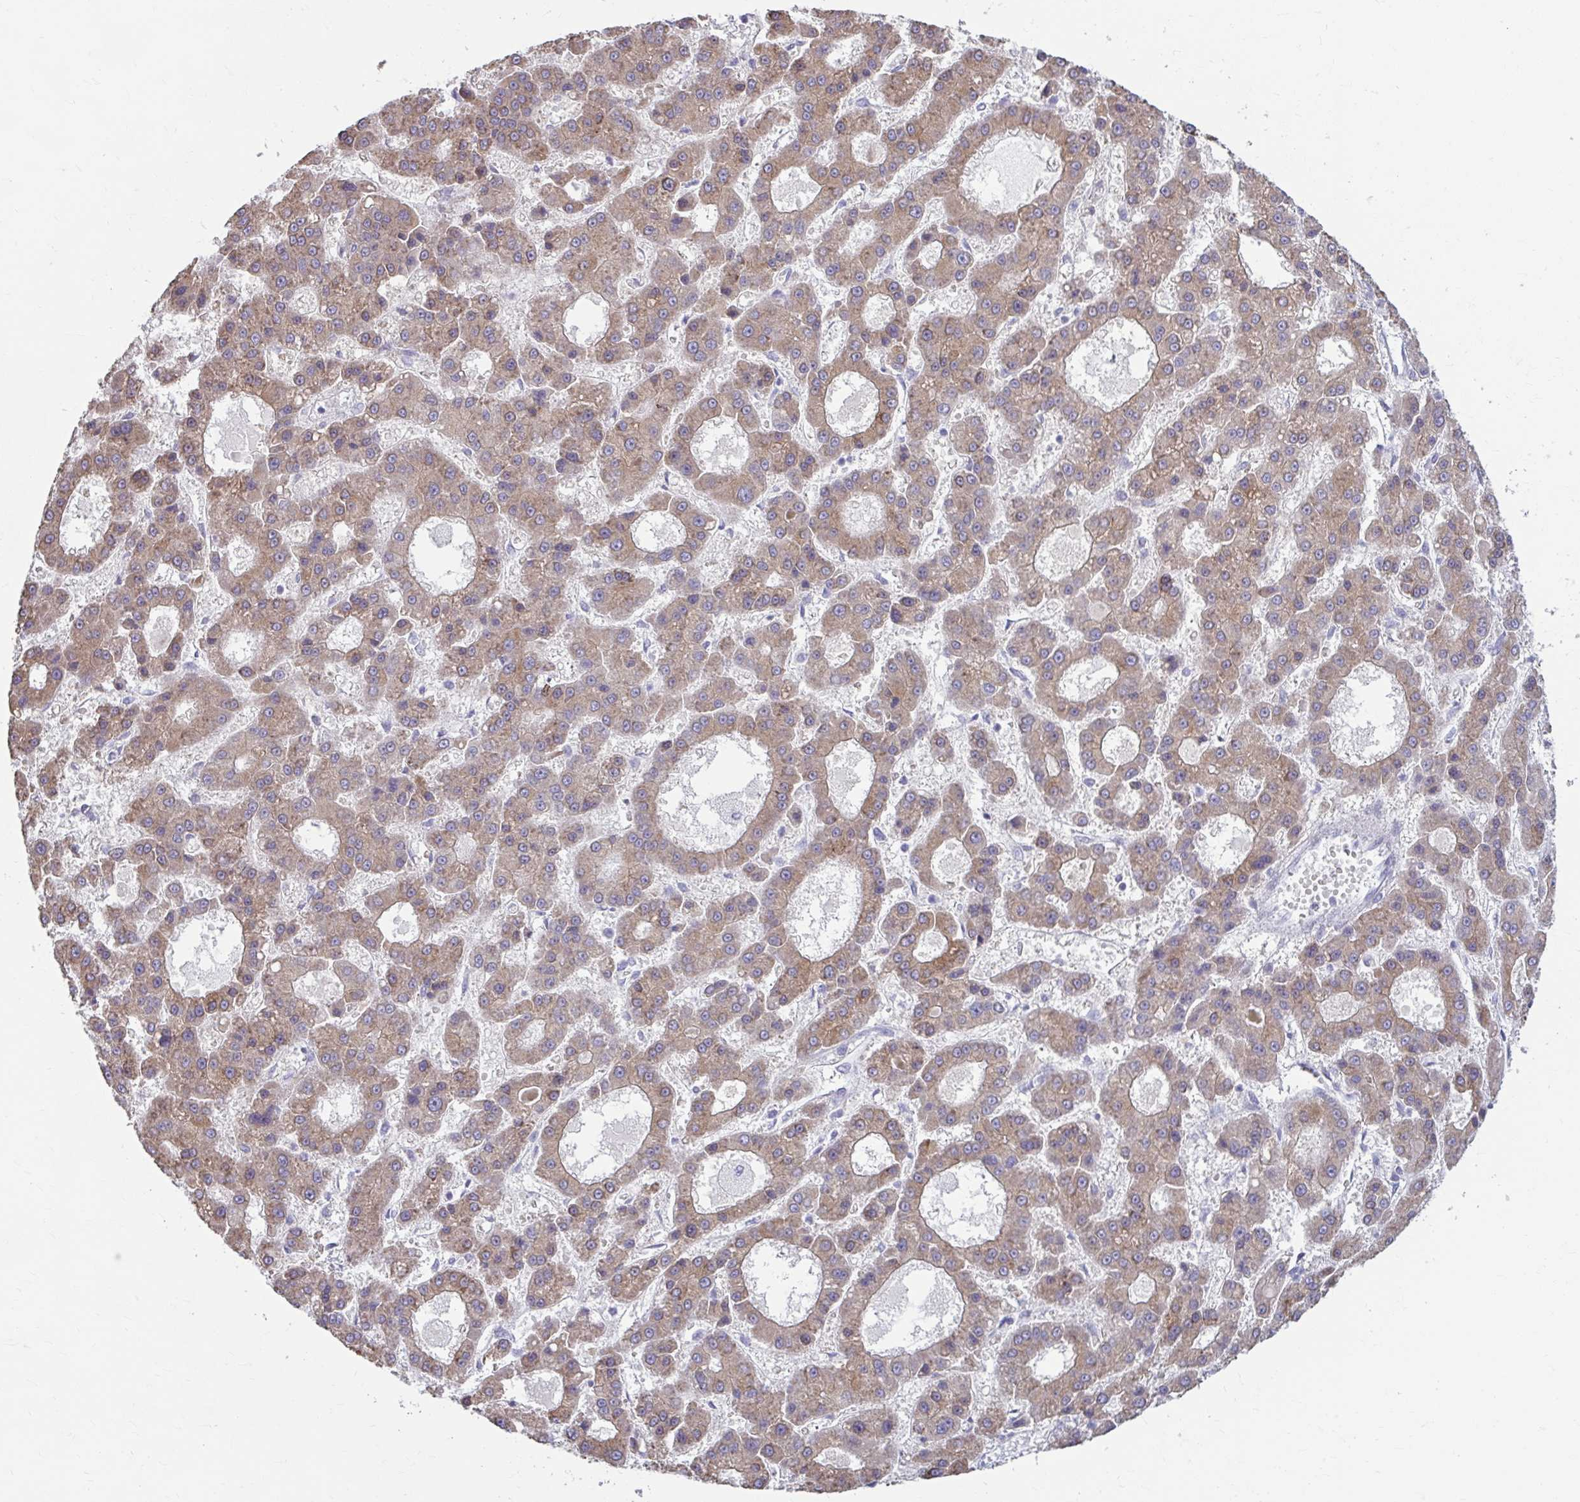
{"staining": {"intensity": "moderate", "quantity": ">75%", "location": "cytoplasmic/membranous"}, "tissue": "liver cancer", "cell_type": "Tumor cells", "image_type": "cancer", "snomed": [{"axis": "morphology", "description": "Carcinoma, Hepatocellular, NOS"}, {"axis": "topography", "description": "Liver"}], "caption": "About >75% of tumor cells in hepatocellular carcinoma (liver) reveal moderate cytoplasmic/membranous protein positivity as visualized by brown immunohistochemical staining.", "gene": "MSMO1", "patient": {"sex": "male", "age": 70}}